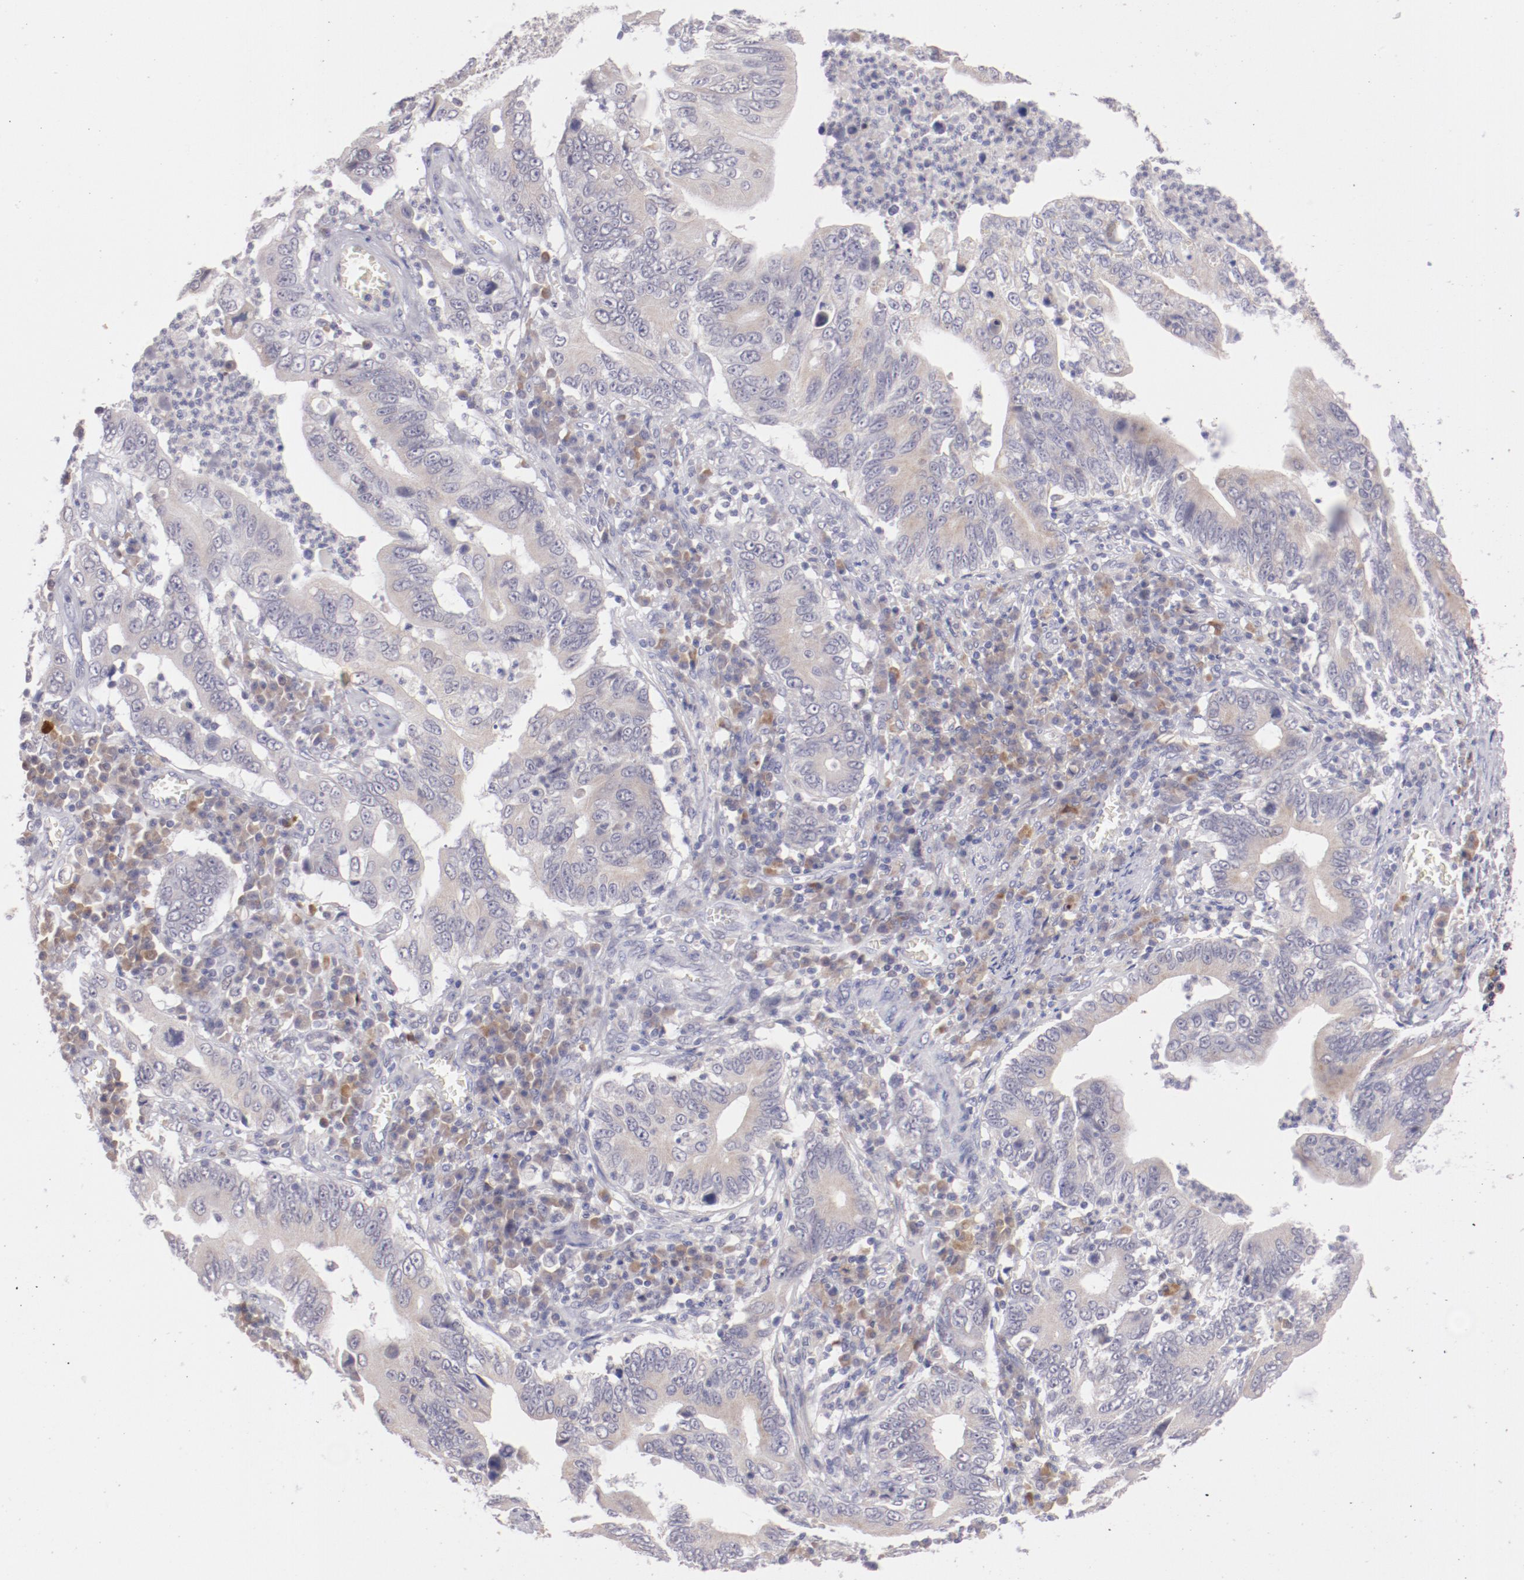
{"staining": {"intensity": "weak", "quantity": ">75%", "location": "cytoplasmic/membranous"}, "tissue": "stomach cancer", "cell_type": "Tumor cells", "image_type": "cancer", "snomed": [{"axis": "morphology", "description": "Adenocarcinoma, NOS"}, {"axis": "topography", "description": "Stomach, upper"}], "caption": "Immunohistochemical staining of human stomach cancer displays low levels of weak cytoplasmic/membranous protein positivity in approximately >75% of tumor cells.", "gene": "TRAF3", "patient": {"sex": "male", "age": 63}}